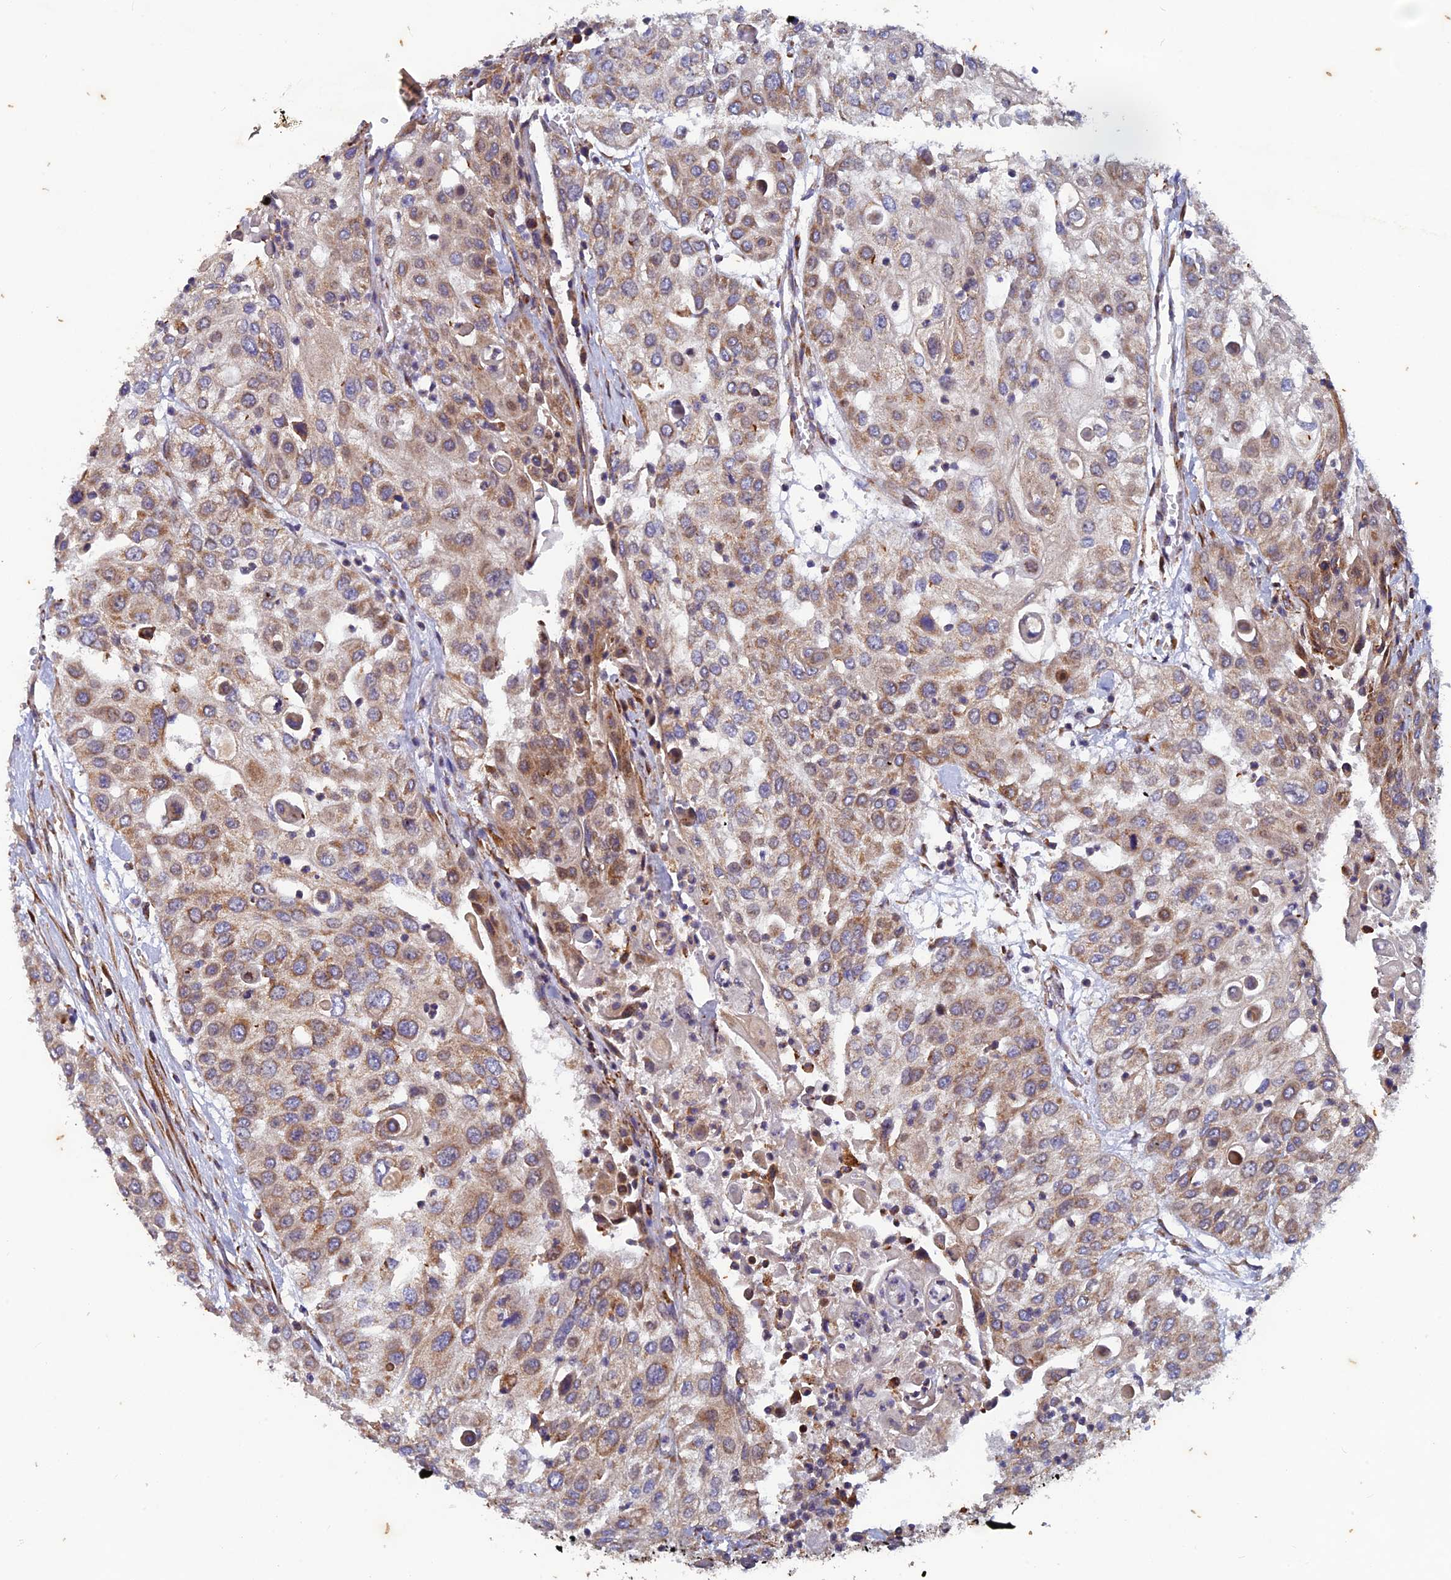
{"staining": {"intensity": "moderate", "quantity": "25%-75%", "location": "cytoplasmic/membranous"}, "tissue": "urothelial cancer", "cell_type": "Tumor cells", "image_type": "cancer", "snomed": [{"axis": "morphology", "description": "Urothelial carcinoma, High grade"}, {"axis": "topography", "description": "Urinary bladder"}], "caption": "IHC (DAB (3,3'-diaminobenzidine)) staining of human urothelial cancer demonstrates moderate cytoplasmic/membranous protein expression in about 25%-75% of tumor cells.", "gene": "AP4S1", "patient": {"sex": "female", "age": 79}}